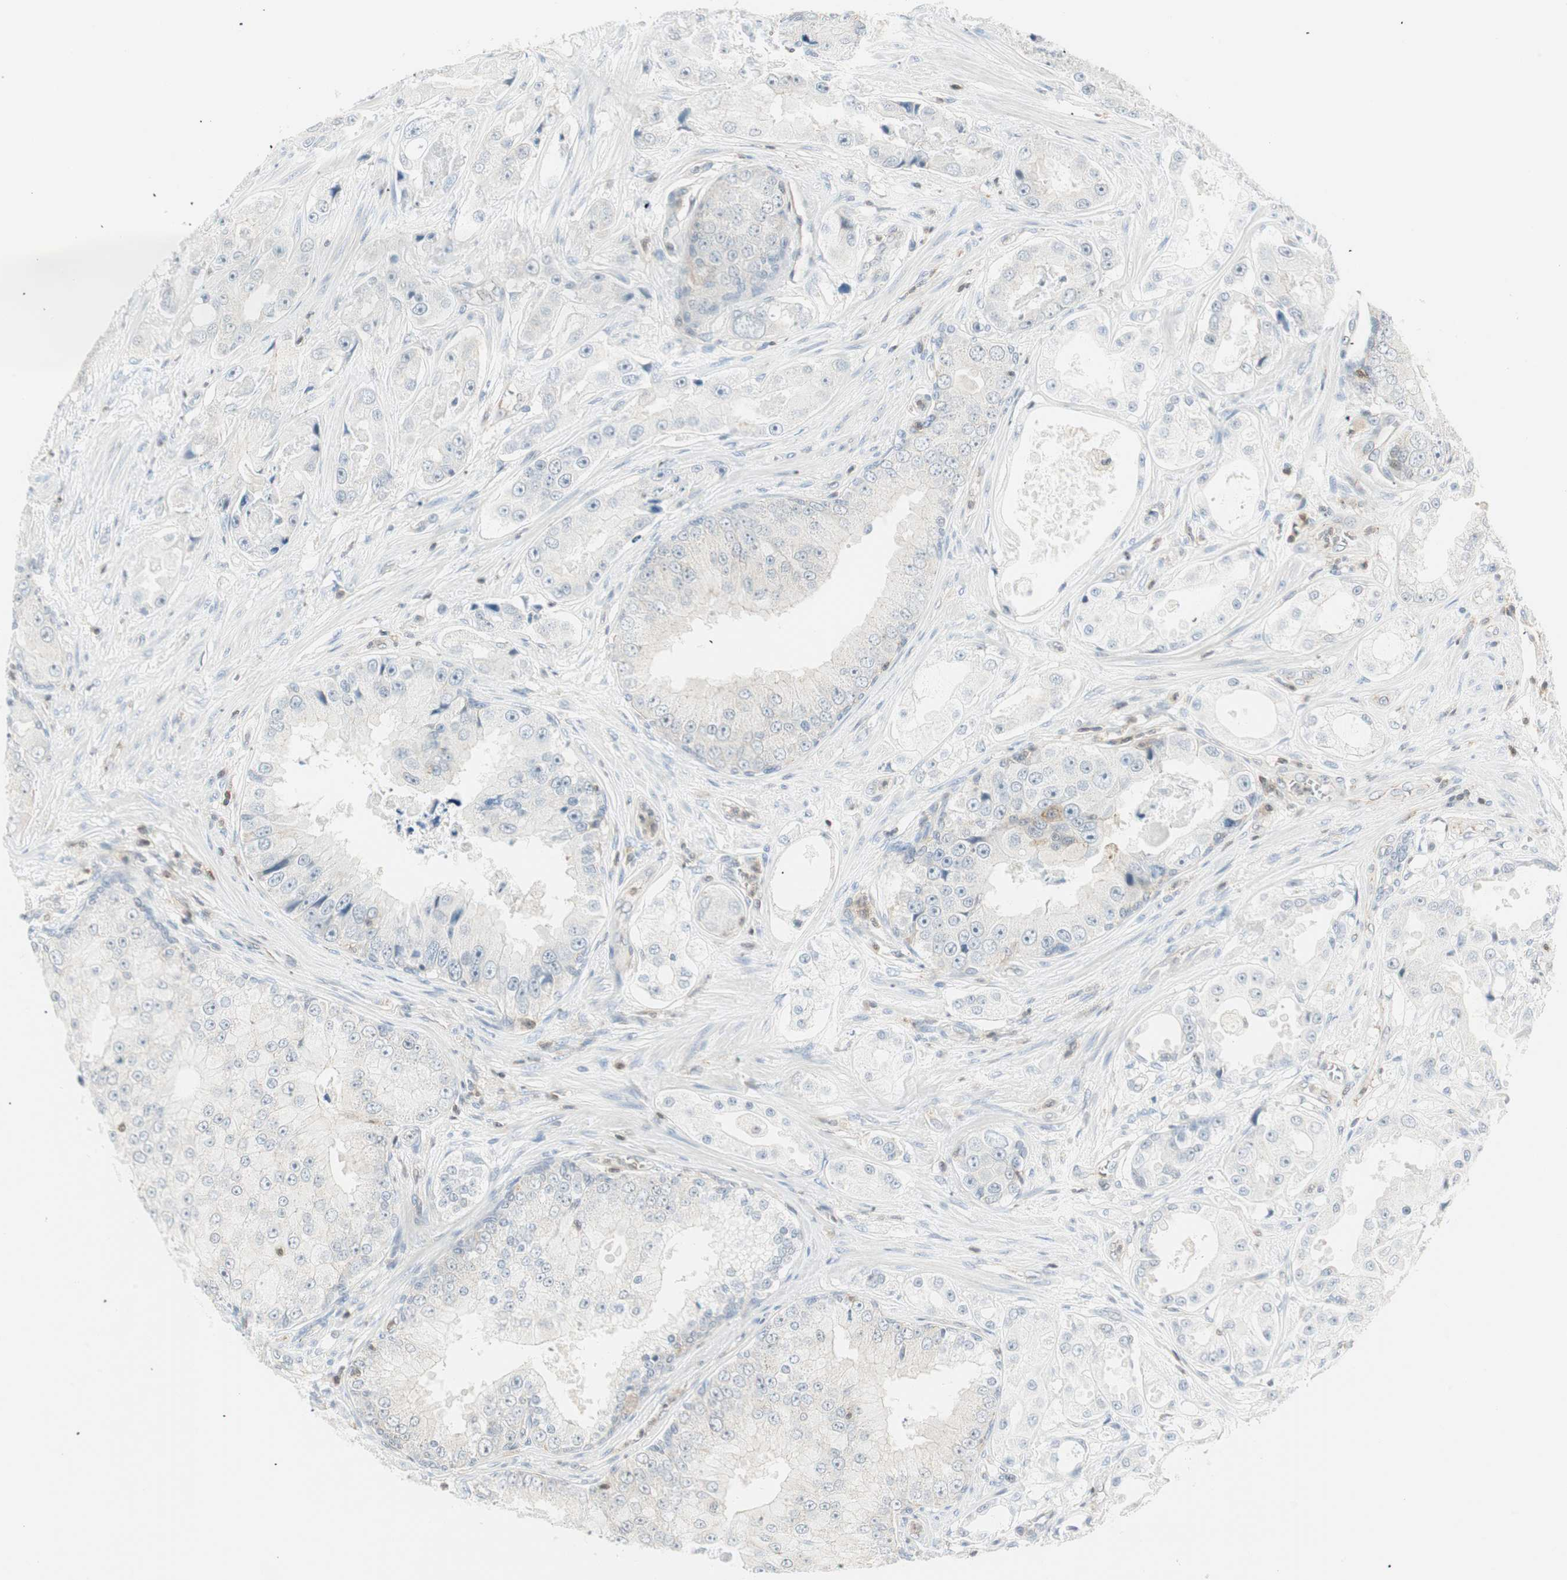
{"staining": {"intensity": "negative", "quantity": "none", "location": "none"}, "tissue": "prostate cancer", "cell_type": "Tumor cells", "image_type": "cancer", "snomed": [{"axis": "morphology", "description": "Adenocarcinoma, High grade"}, {"axis": "topography", "description": "Prostate"}], "caption": "Immunohistochemistry image of prostate cancer stained for a protein (brown), which exhibits no staining in tumor cells. (Stains: DAB immunohistochemistry (IHC) with hematoxylin counter stain, Microscopy: brightfield microscopy at high magnification).", "gene": "PPP1CA", "patient": {"sex": "male", "age": 73}}